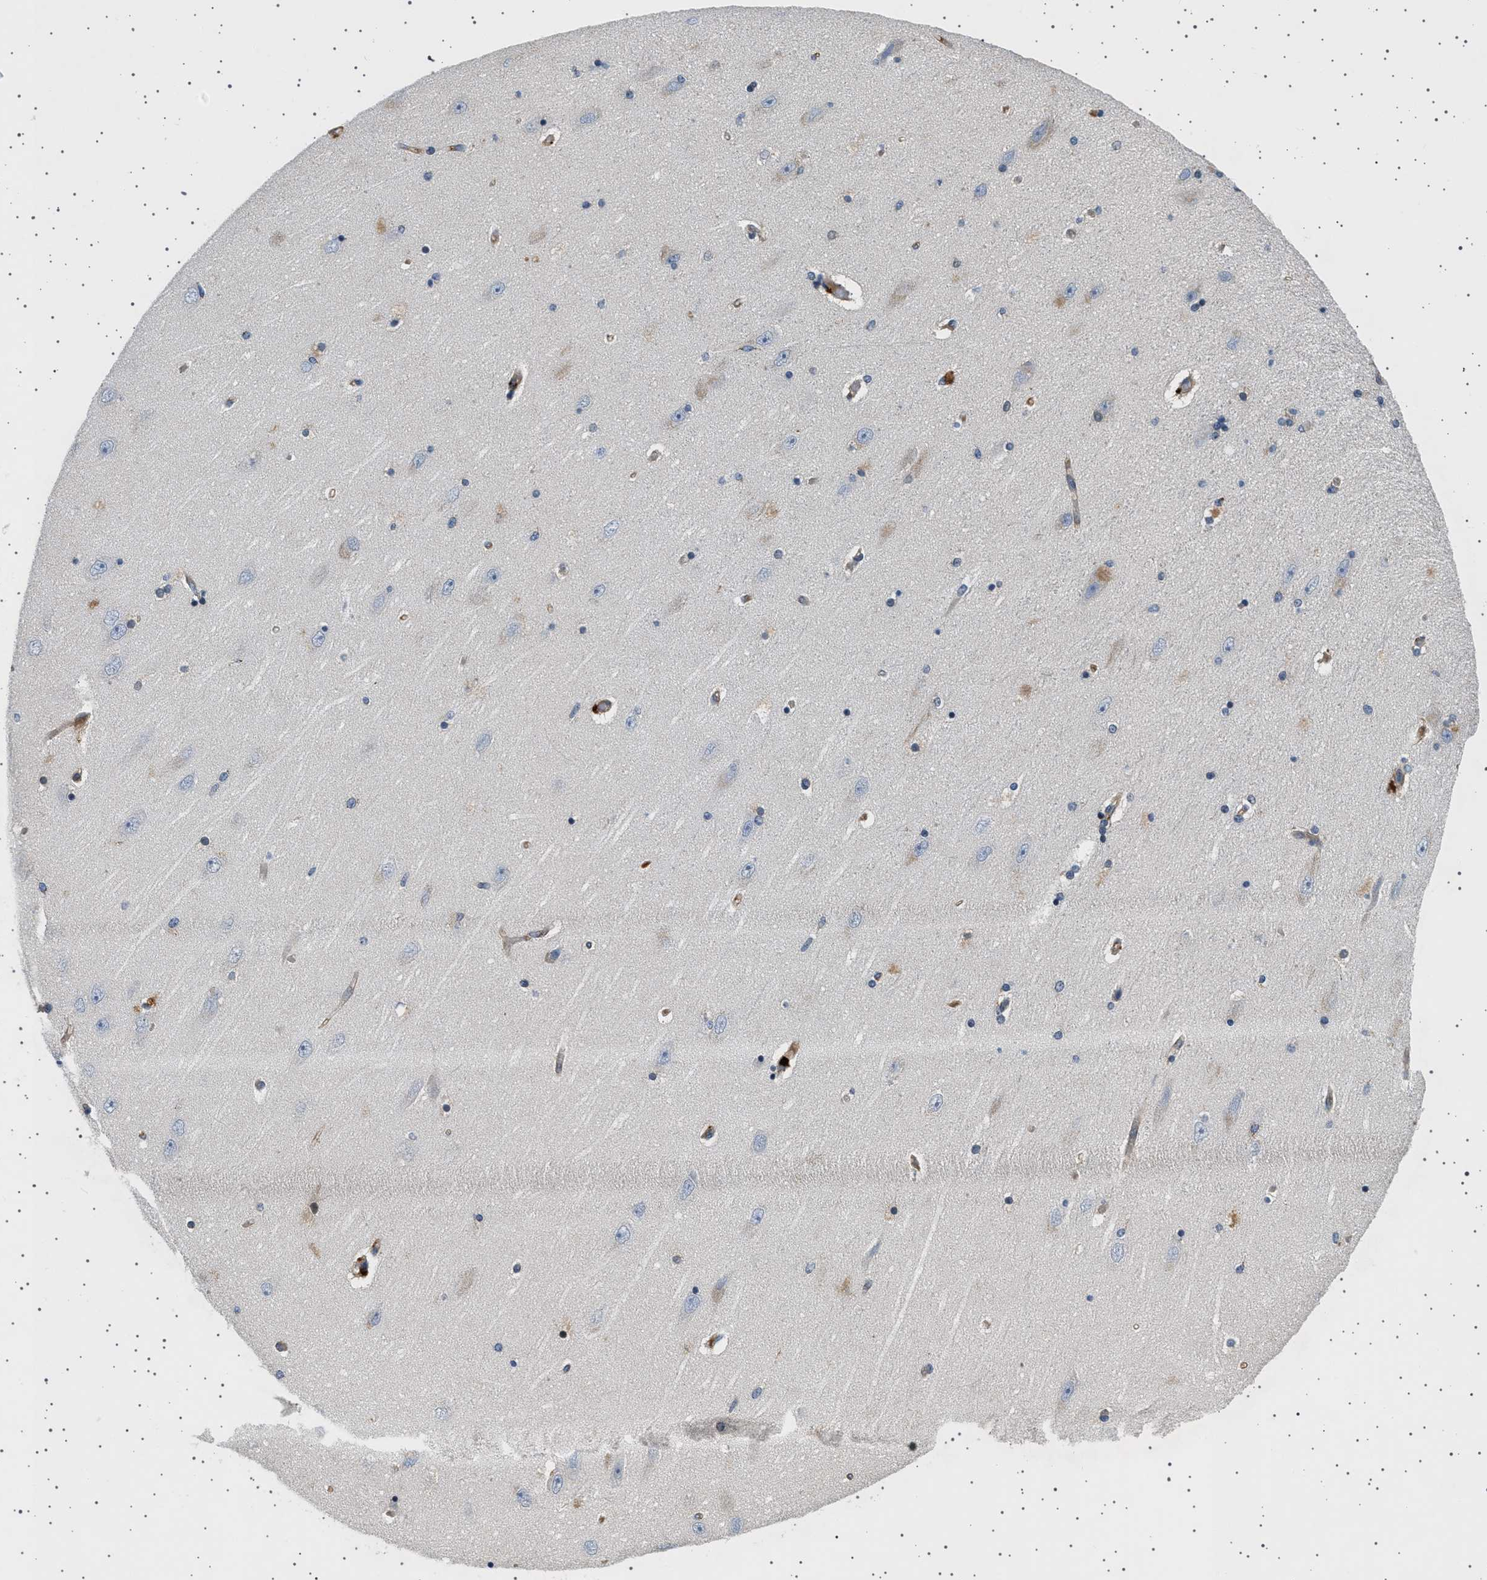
{"staining": {"intensity": "weak", "quantity": "<25%", "location": "cytoplasmic/membranous"}, "tissue": "hippocampus", "cell_type": "Glial cells", "image_type": "normal", "snomed": [{"axis": "morphology", "description": "Normal tissue, NOS"}, {"axis": "topography", "description": "Hippocampus"}], "caption": "High power microscopy image of an IHC photomicrograph of benign hippocampus, revealing no significant staining in glial cells.", "gene": "PLPP6", "patient": {"sex": "female", "age": 54}}